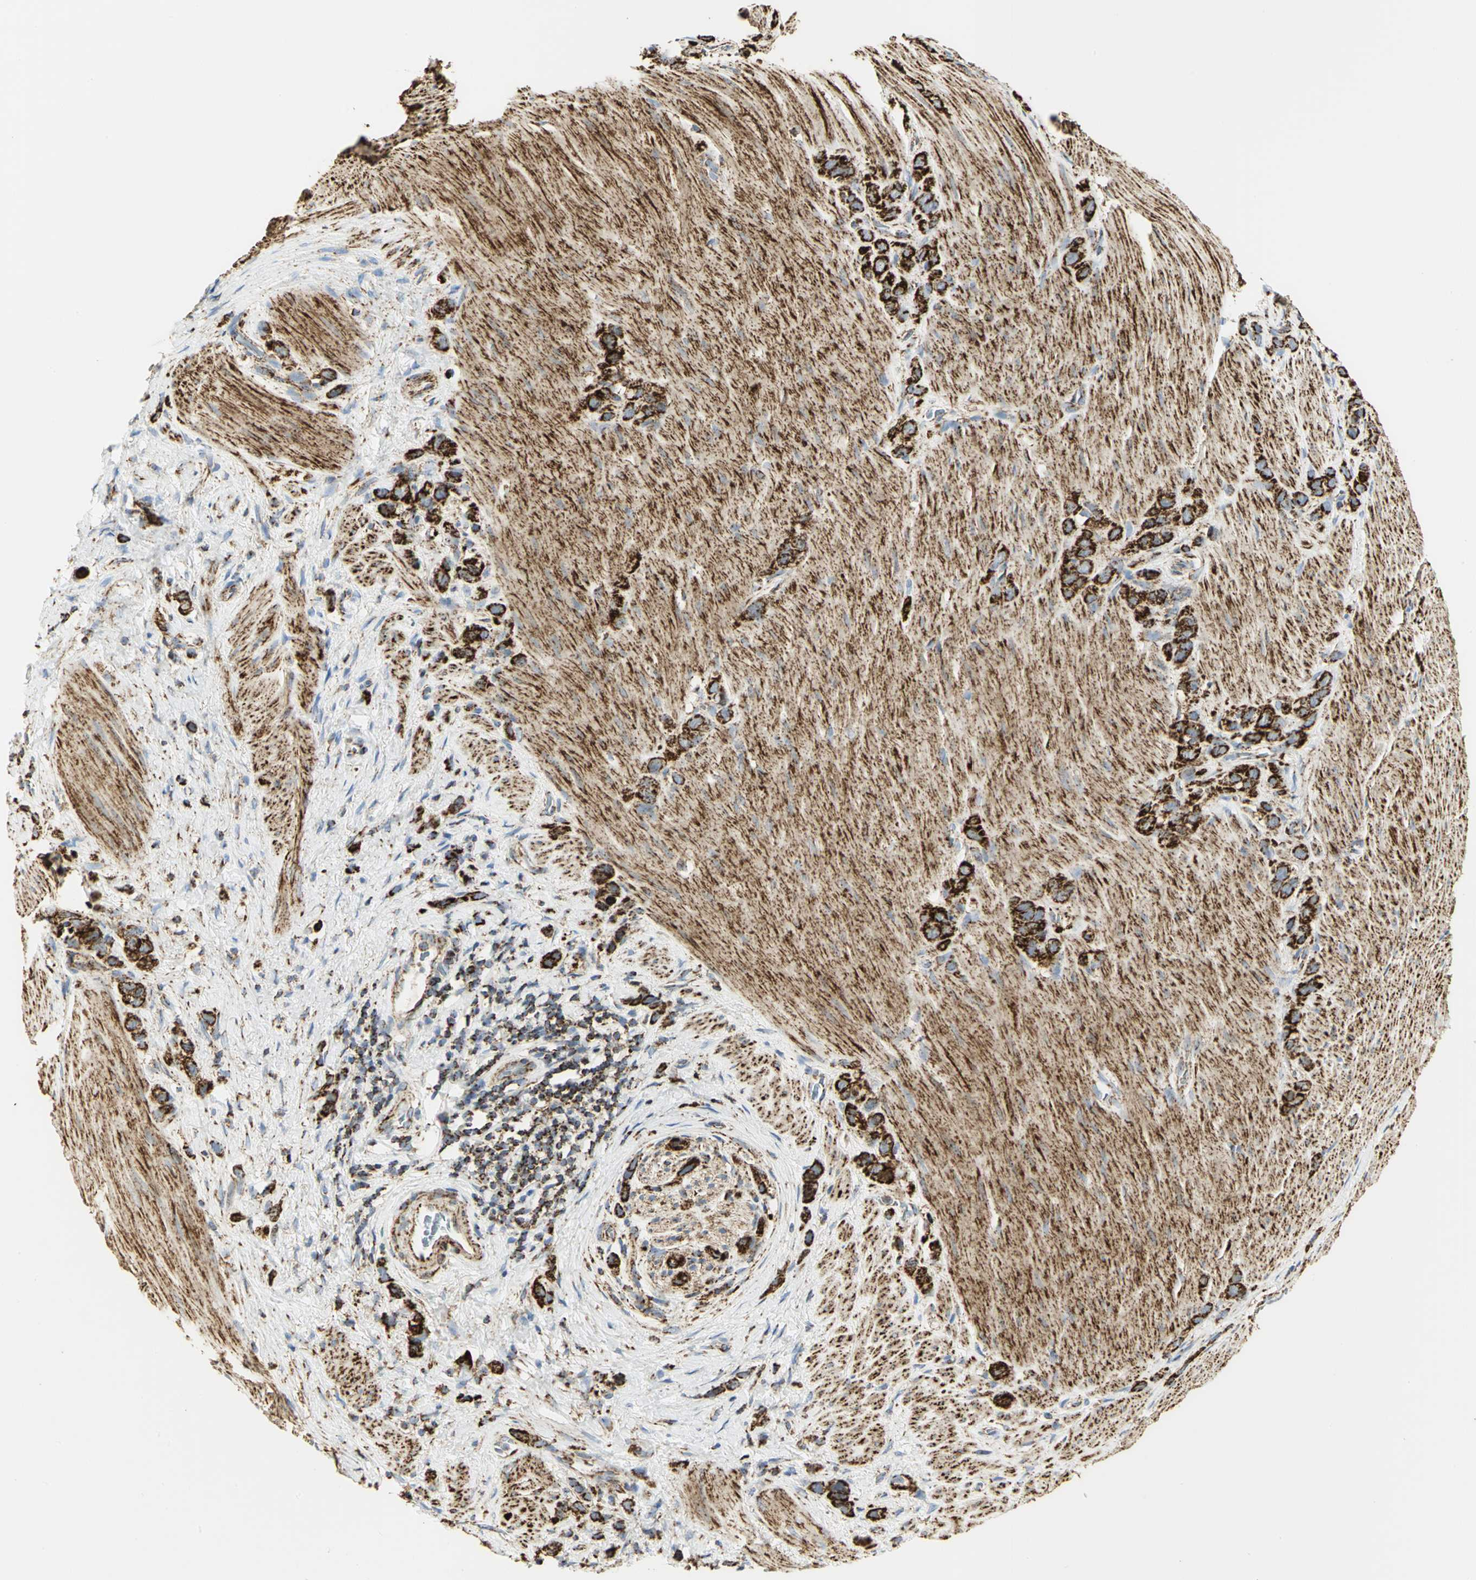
{"staining": {"intensity": "strong", "quantity": ">75%", "location": "cytoplasmic/membranous"}, "tissue": "stomach cancer", "cell_type": "Tumor cells", "image_type": "cancer", "snomed": [{"axis": "morphology", "description": "Normal tissue, NOS"}, {"axis": "morphology", "description": "Adenocarcinoma, NOS"}, {"axis": "morphology", "description": "Adenocarcinoma, High grade"}, {"axis": "topography", "description": "Stomach, upper"}, {"axis": "topography", "description": "Stomach"}], "caption": "Immunohistochemical staining of stomach cancer exhibits high levels of strong cytoplasmic/membranous protein positivity in about >75% of tumor cells.", "gene": "VDAC1", "patient": {"sex": "female", "age": 65}}